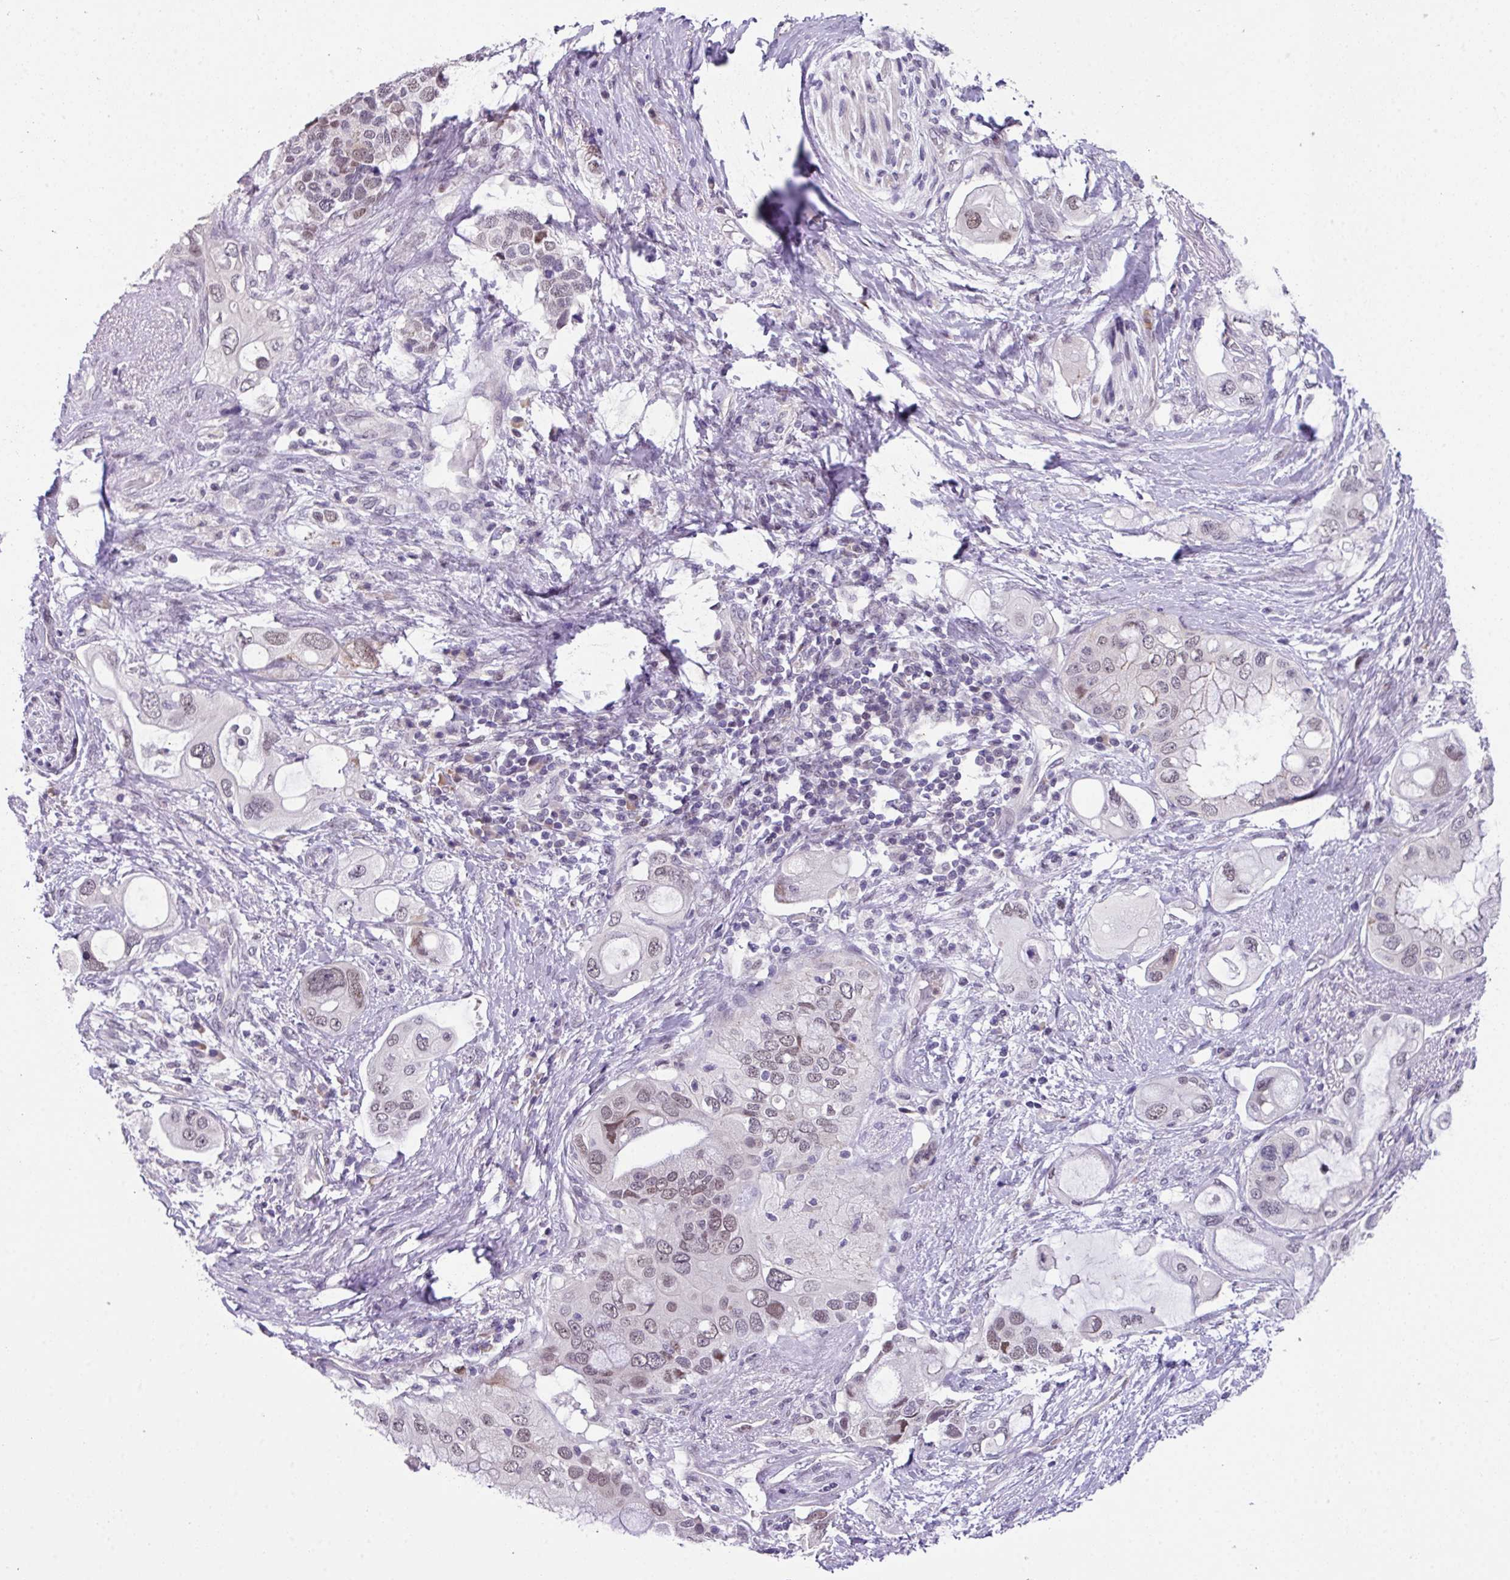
{"staining": {"intensity": "weak", "quantity": "25%-75%", "location": "nuclear"}, "tissue": "pancreatic cancer", "cell_type": "Tumor cells", "image_type": "cancer", "snomed": [{"axis": "morphology", "description": "Adenocarcinoma, NOS"}, {"axis": "topography", "description": "Pancreas"}], "caption": "Protein expression analysis of pancreatic cancer reveals weak nuclear staining in approximately 25%-75% of tumor cells. (Brightfield microscopy of DAB IHC at high magnification).", "gene": "ZFP3", "patient": {"sex": "female", "age": 56}}